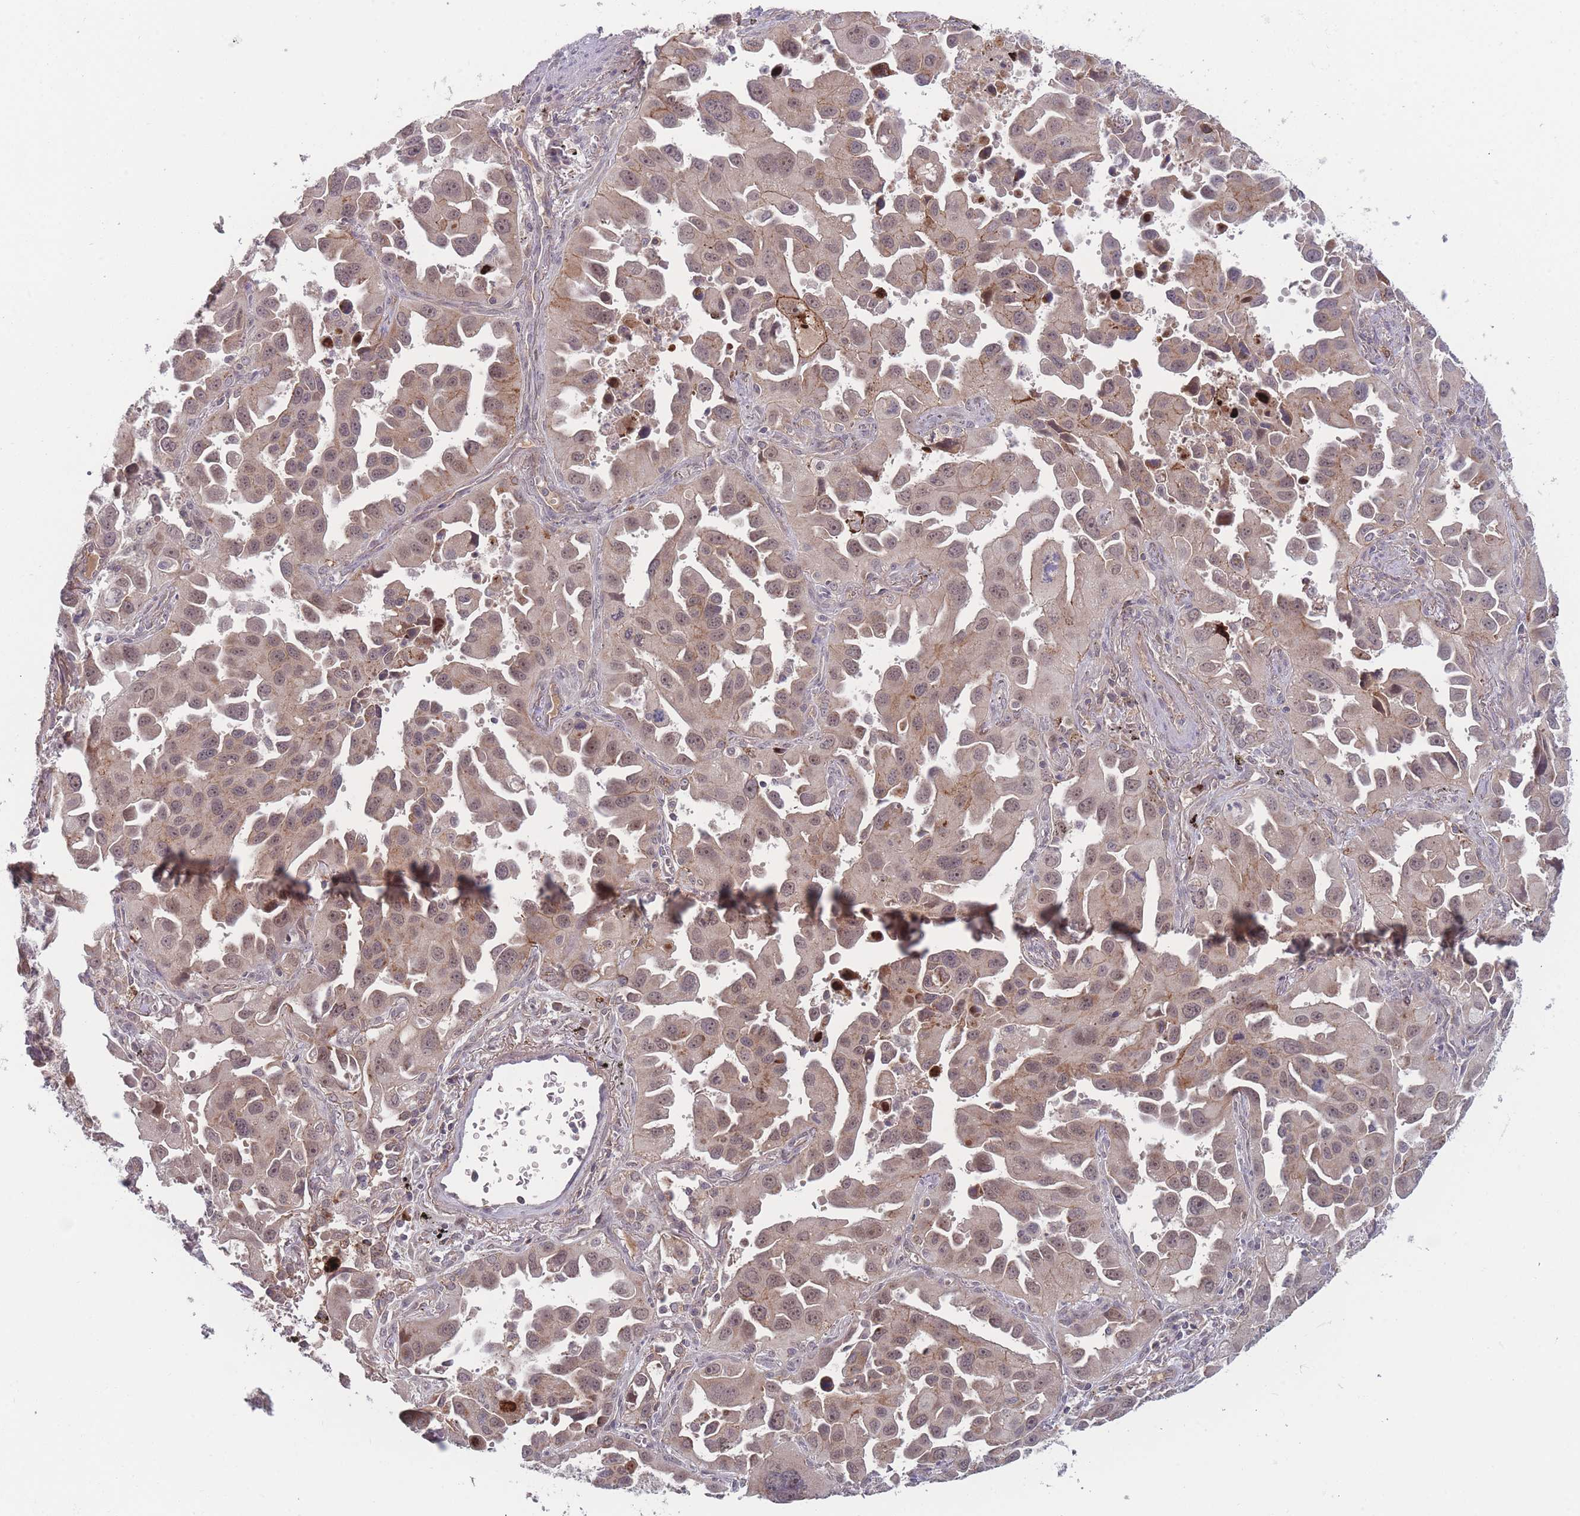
{"staining": {"intensity": "moderate", "quantity": ">75%", "location": "cytoplasmic/membranous,nuclear"}, "tissue": "lung cancer", "cell_type": "Tumor cells", "image_type": "cancer", "snomed": [{"axis": "morphology", "description": "Adenocarcinoma, NOS"}, {"axis": "topography", "description": "Lung"}], "caption": "A photomicrograph showing moderate cytoplasmic/membranous and nuclear staining in about >75% of tumor cells in lung adenocarcinoma, as visualized by brown immunohistochemical staining.", "gene": "TMEM232", "patient": {"sex": "male", "age": 66}}